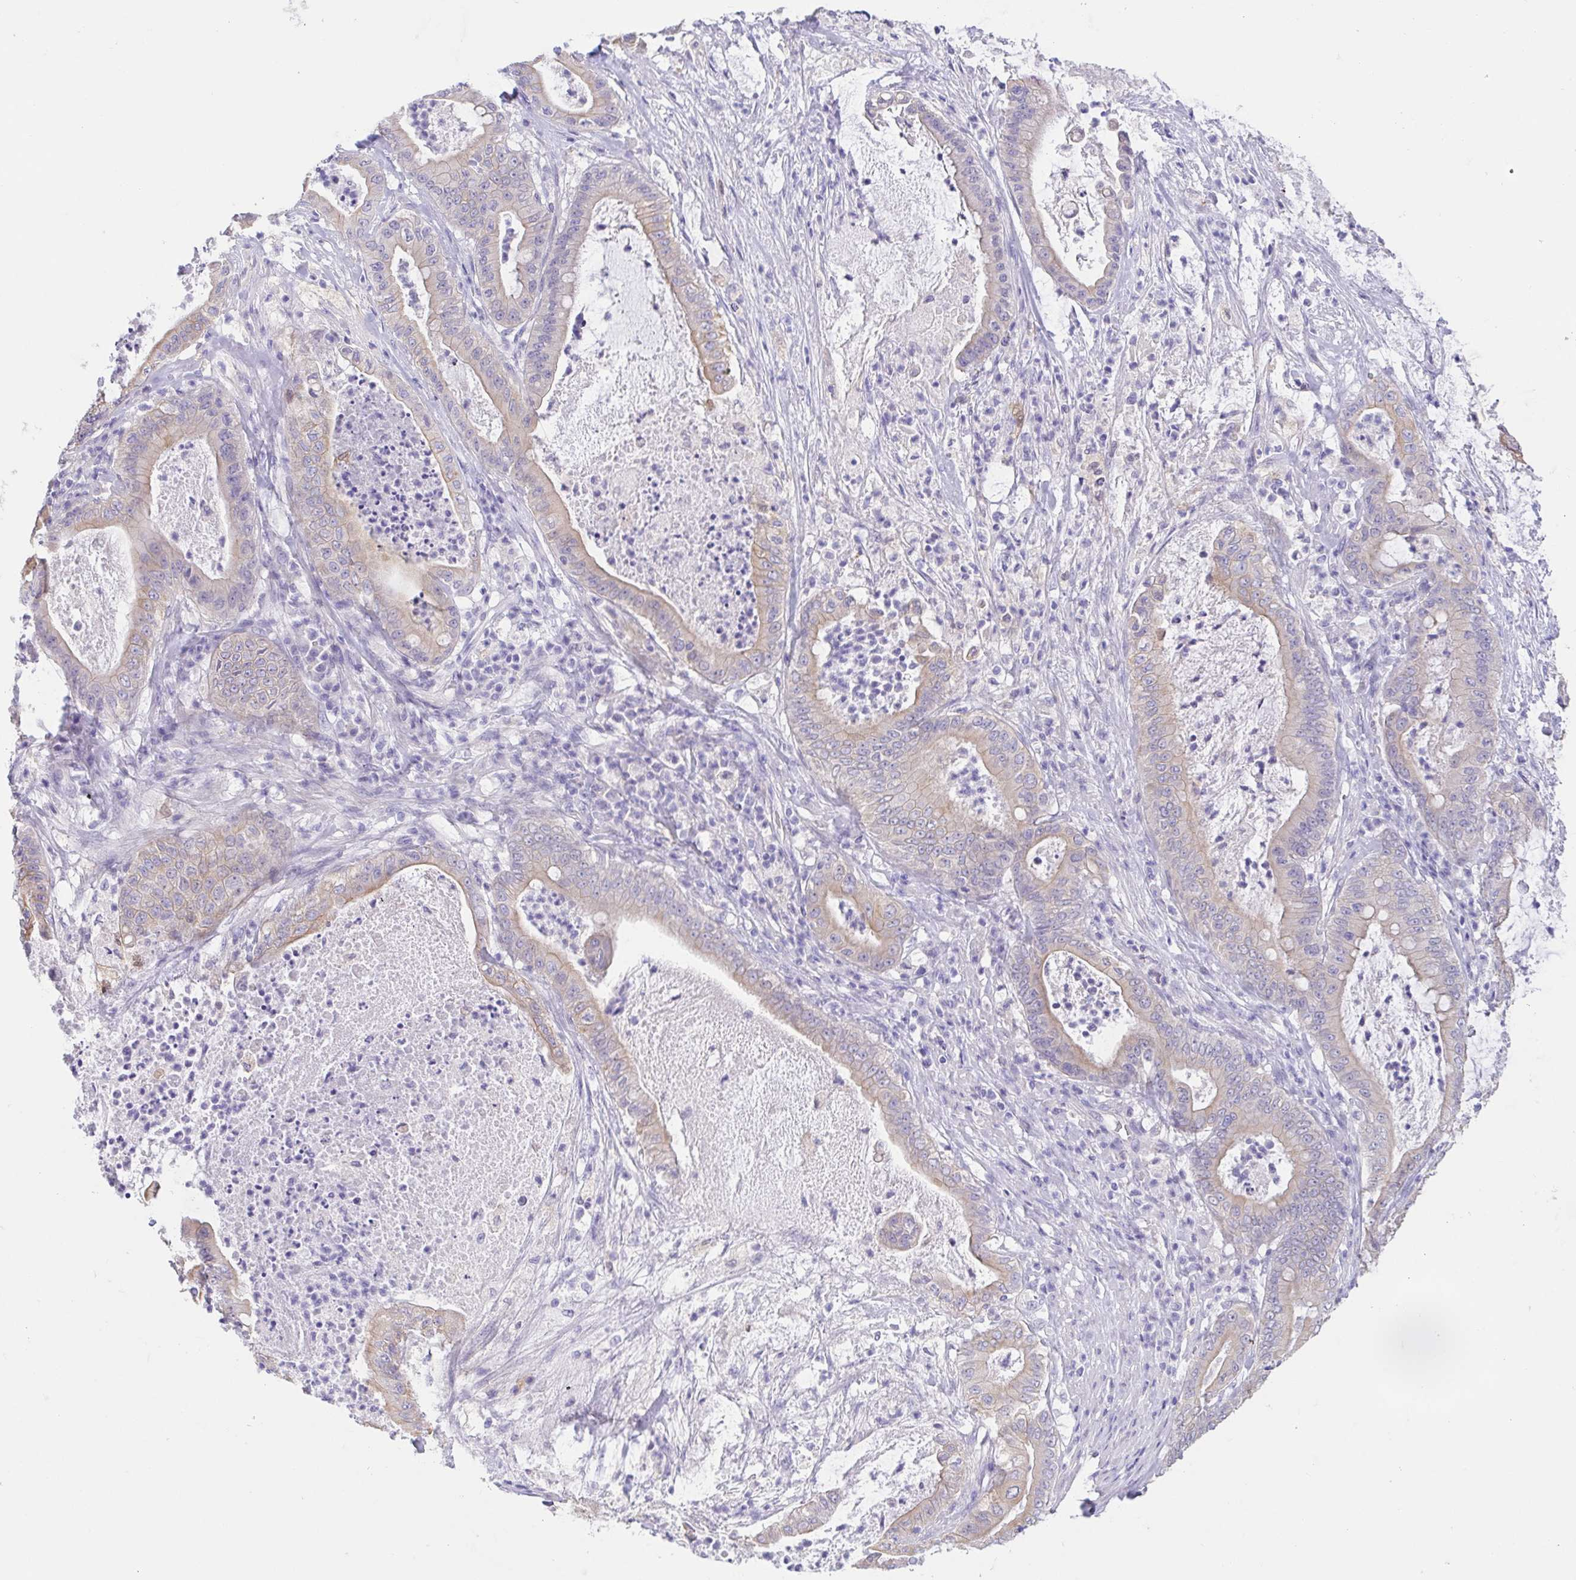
{"staining": {"intensity": "weak", "quantity": "25%-75%", "location": "cytoplasmic/membranous"}, "tissue": "pancreatic cancer", "cell_type": "Tumor cells", "image_type": "cancer", "snomed": [{"axis": "morphology", "description": "Adenocarcinoma, NOS"}, {"axis": "topography", "description": "Pancreas"}], "caption": "Brown immunohistochemical staining in human pancreatic adenocarcinoma reveals weak cytoplasmic/membranous positivity in approximately 25%-75% of tumor cells.", "gene": "FABP3", "patient": {"sex": "male", "age": 71}}